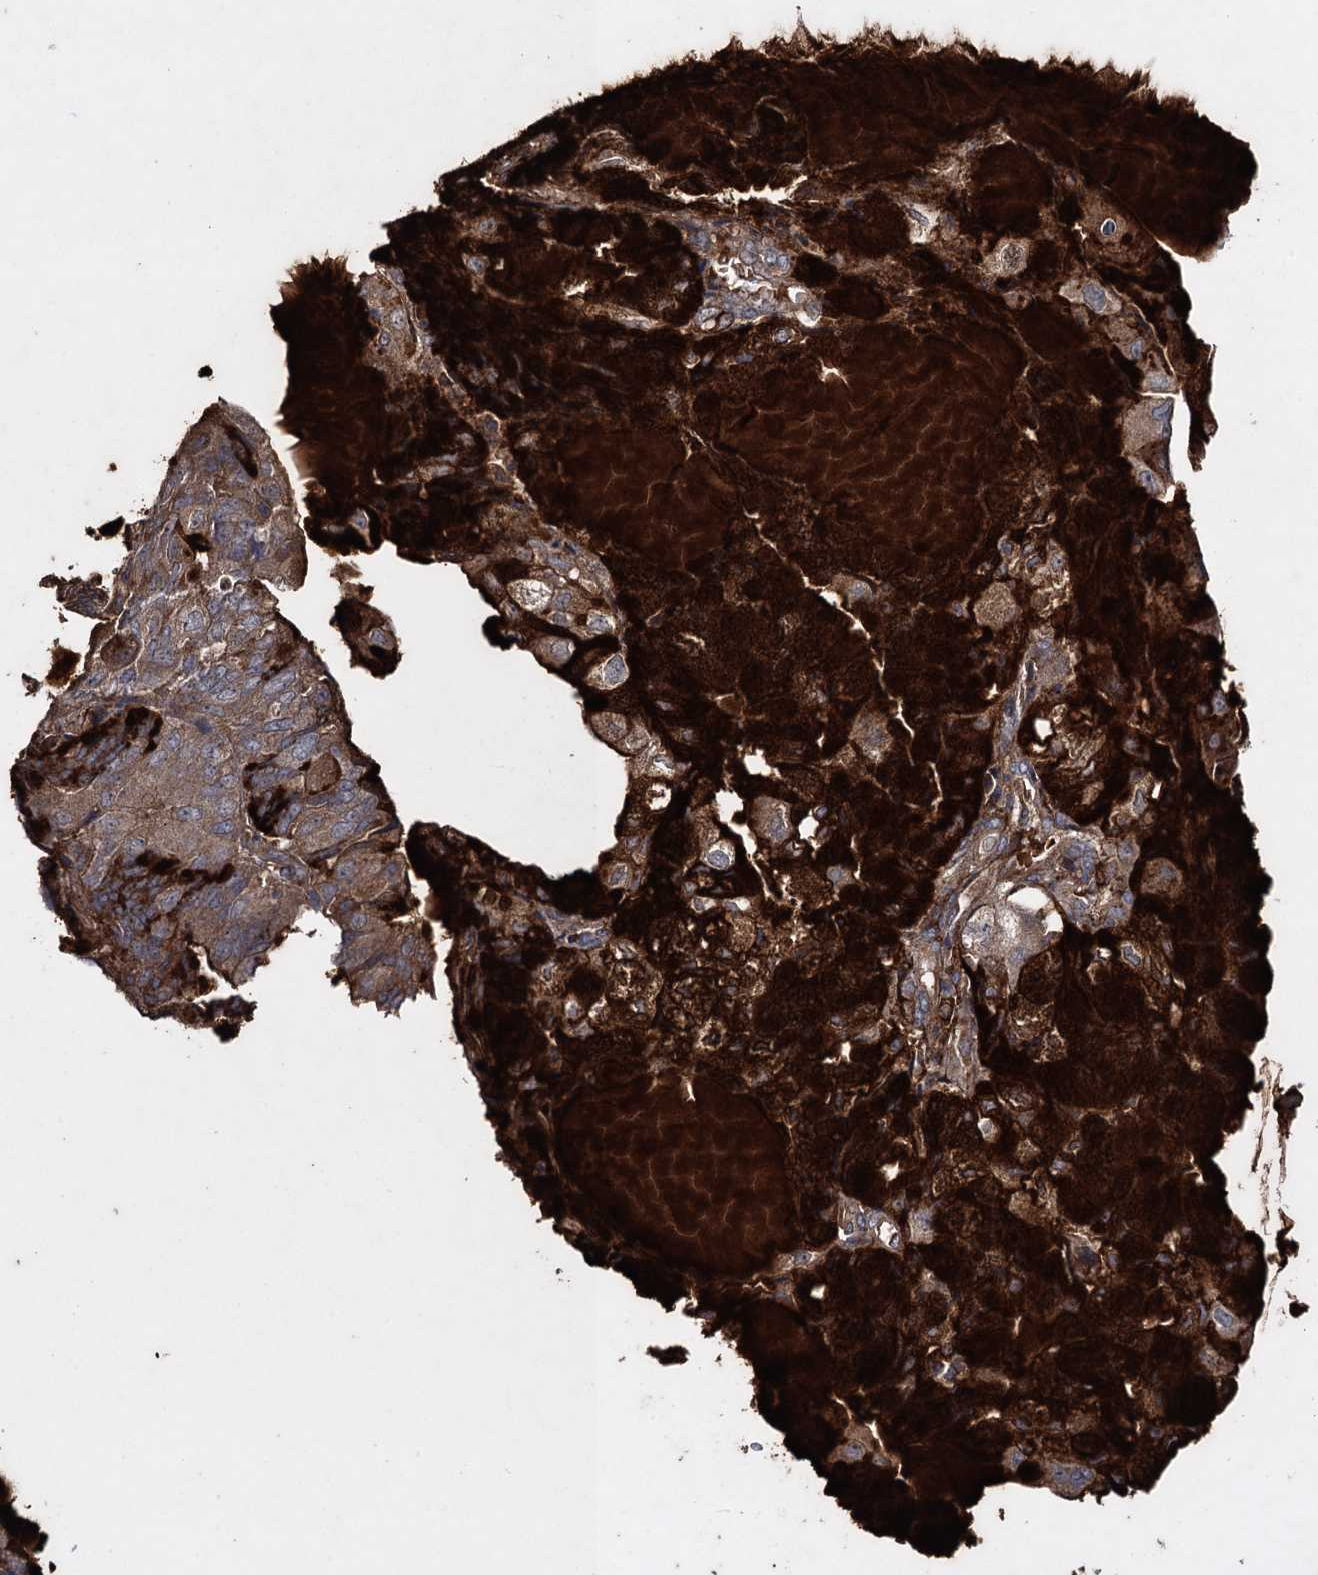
{"staining": {"intensity": "strong", "quantity": "25%-75%", "location": "cytoplasmic/membranous"}, "tissue": "endometrial cancer", "cell_type": "Tumor cells", "image_type": "cancer", "snomed": [{"axis": "morphology", "description": "Adenocarcinoma, NOS"}, {"axis": "topography", "description": "Endometrium"}], "caption": "This micrograph exhibits endometrial cancer (adenocarcinoma) stained with immunohistochemistry to label a protein in brown. The cytoplasmic/membranous of tumor cells show strong positivity for the protein. Nuclei are counter-stained blue.", "gene": "TXNDC11", "patient": {"sex": "female", "age": 81}}